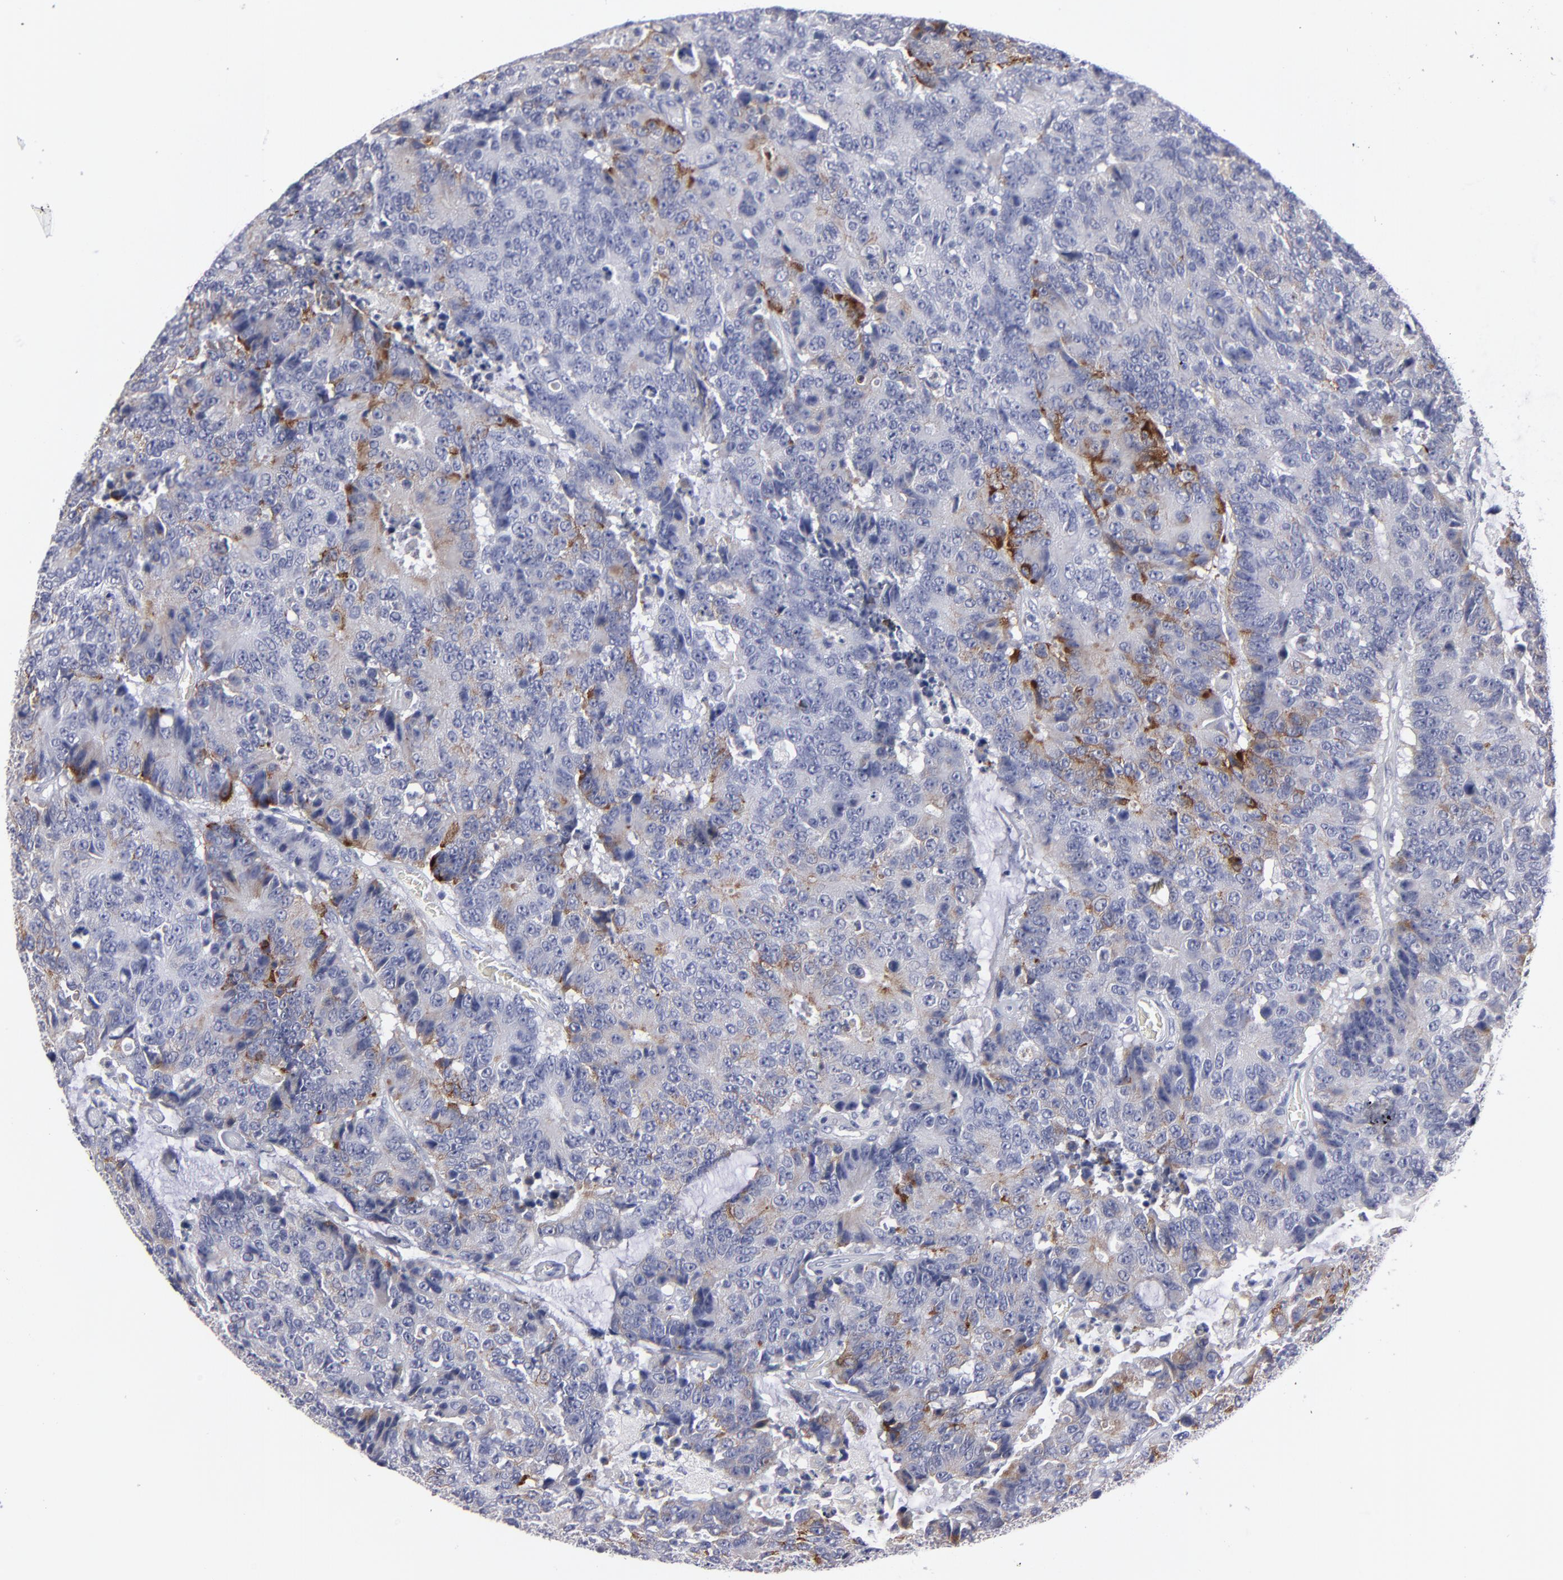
{"staining": {"intensity": "moderate", "quantity": "<25%", "location": "cytoplasmic/membranous"}, "tissue": "colorectal cancer", "cell_type": "Tumor cells", "image_type": "cancer", "snomed": [{"axis": "morphology", "description": "Adenocarcinoma, NOS"}, {"axis": "topography", "description": "Colon"}], "caption": "This photomicrograph demonstrates immunohistochemistry (IHC) staining of colorectal cancer, with low moderate cytoplasmic/membranous positivity in about <25% of tumor cells.", "gene": "CCDC80", "patient": {"sex": "female", "age": 86}}